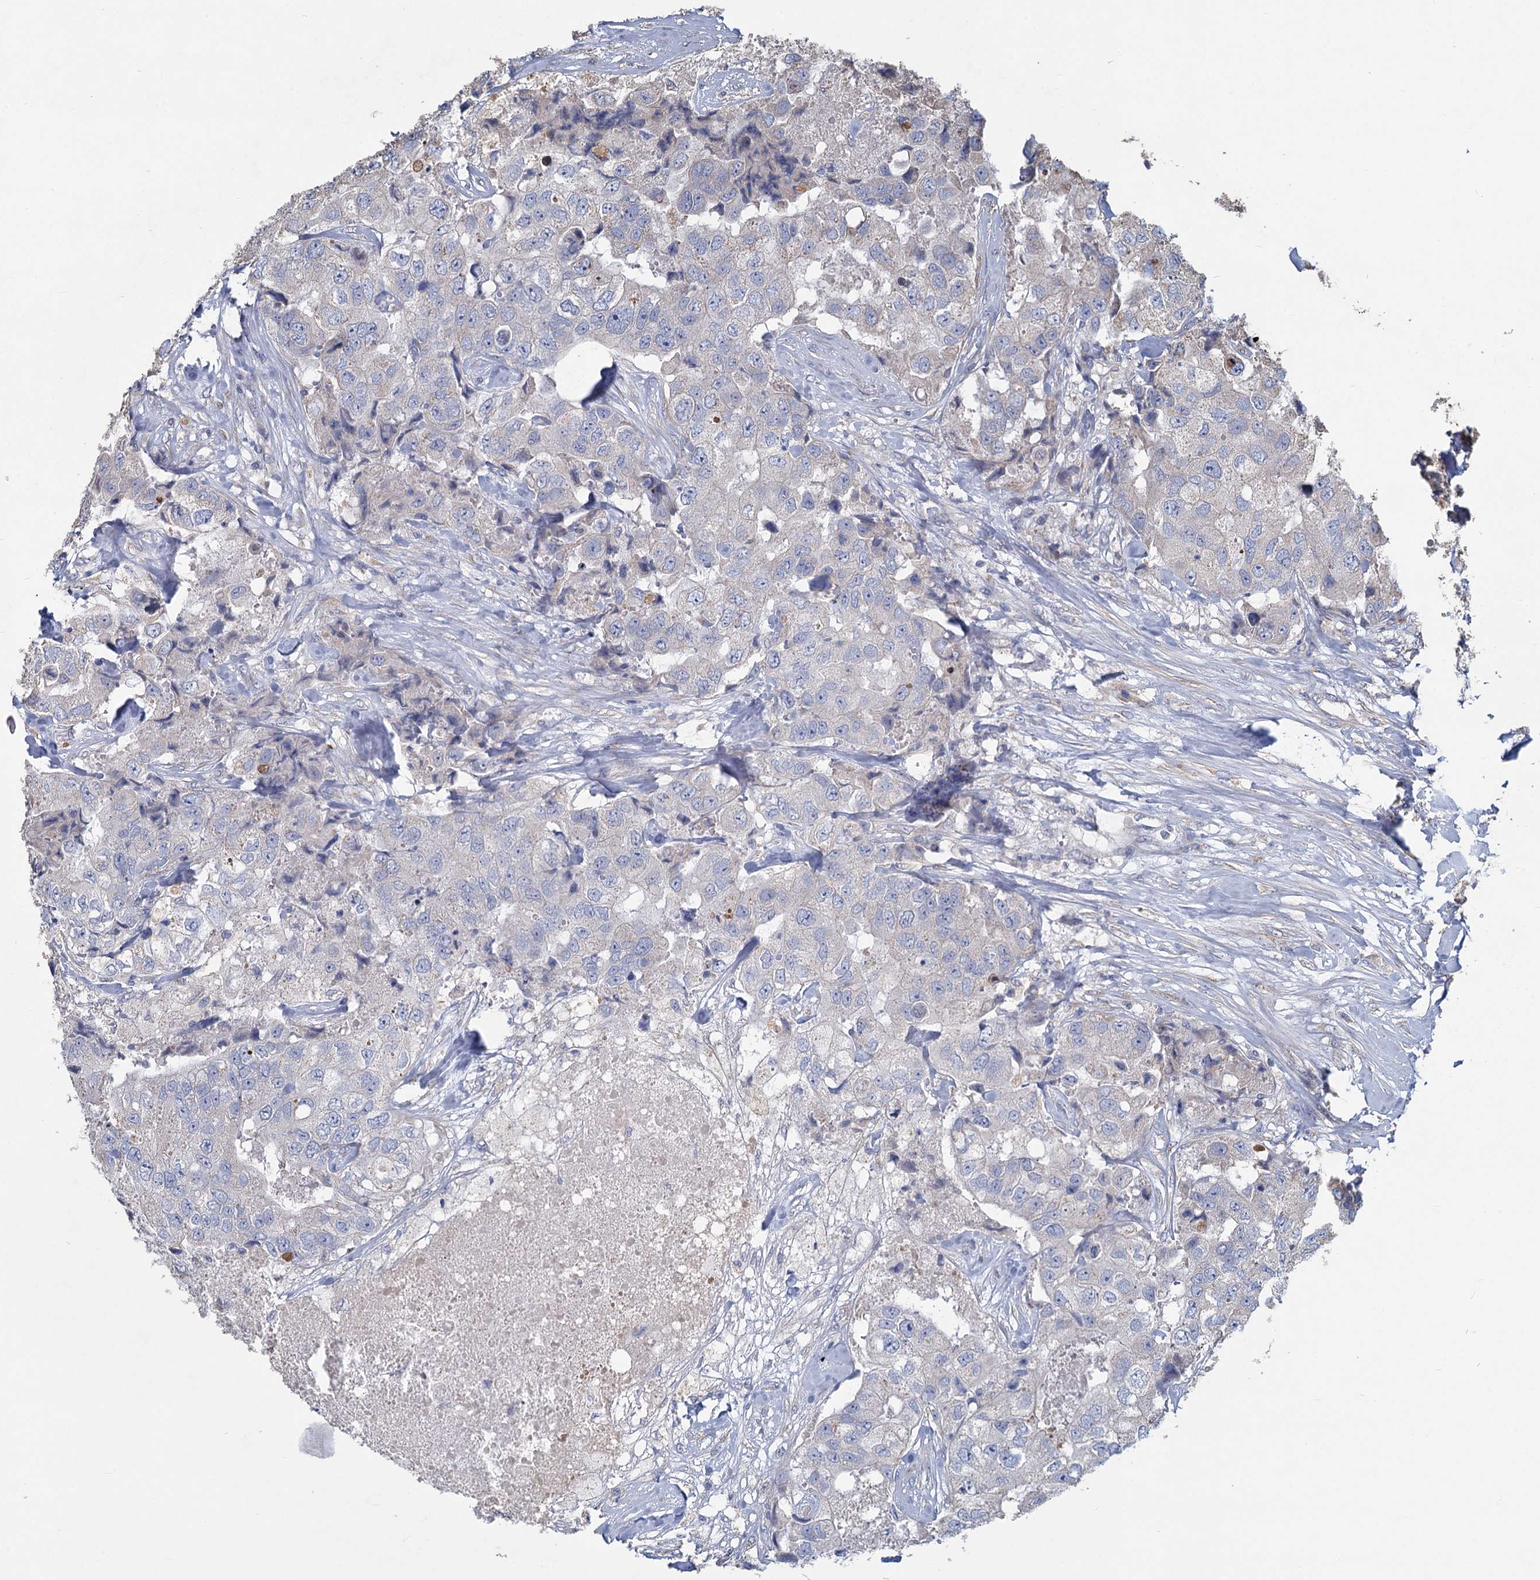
{"staining": {"intensity": "negative", "quantity": "none", "location": "none"}, "tissue": "breast cancer", "cell_type": "Tumor cells", "image_type": "cancer", "snomed": [{"axis": "morphology", "description": "Duct carcinoma"}, {"axis": "topography", "description": "Breast"}], "caption": "This is an IHC micrograph of human breast cancer. There is no staining in tumor cells.", "gene": "HES2", "patient": {"sex": "female", "age": 62}}